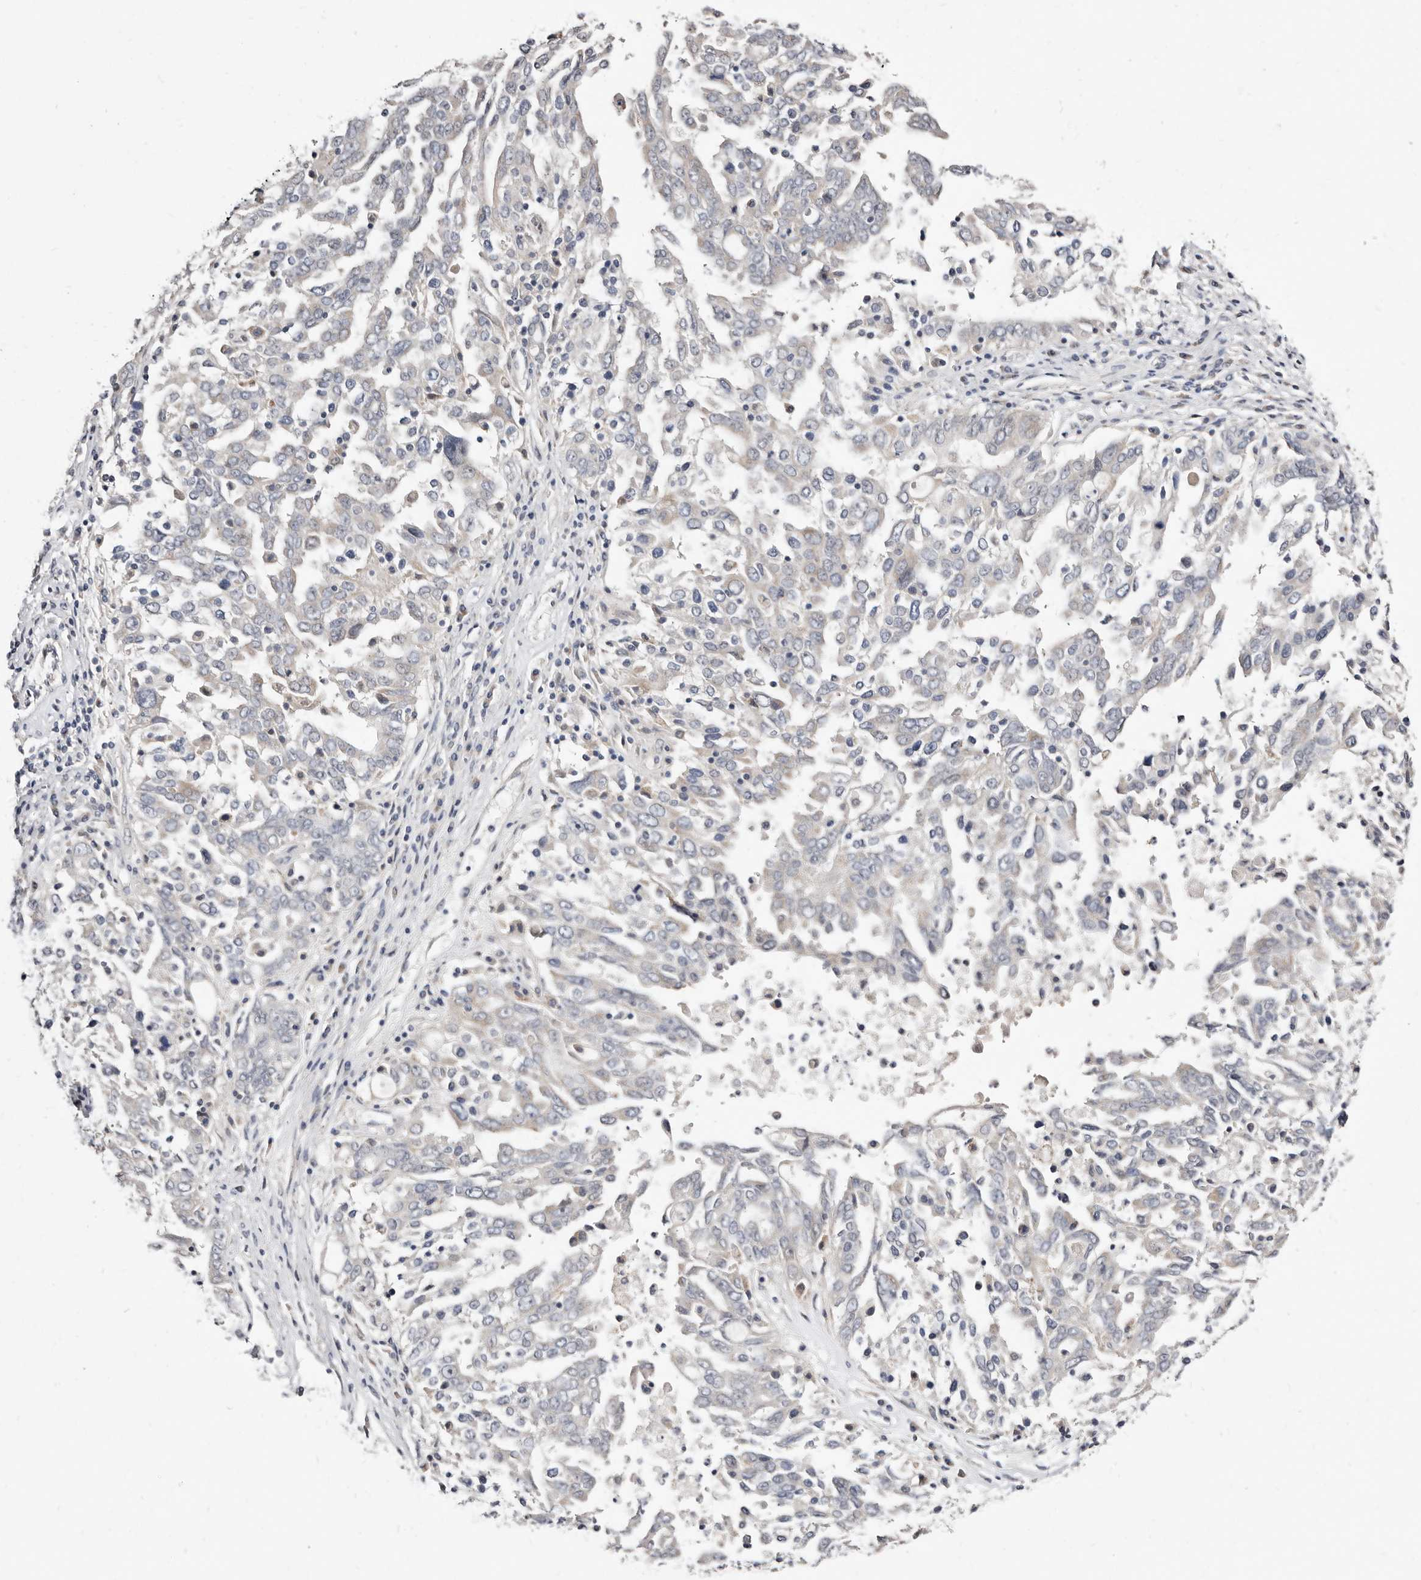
{"staining": {"intensity": "weak", "quantity": "25%-75%", "location": "cytoplasmic/membranous"}, "tissue": "ovarian cancer", "cell_type": "Tumor cells", "image_type": "cancer", "snomed": [{"axis": "morphology", "description": "Carcinoma, endometroid"}, {"axis": "topography", "description": "Ovary"}], "caption": "Immunohistochemistry (IHC) image of human endometroid carcinoma (ovarian) stained for a protein (brown), which reveals low levels of weak cytoplasmic/membranous positivity in approximately 25%-75% of tumor cells.", "gene": "KLHL4", "patient": {"sex": "female", "age": 62}}